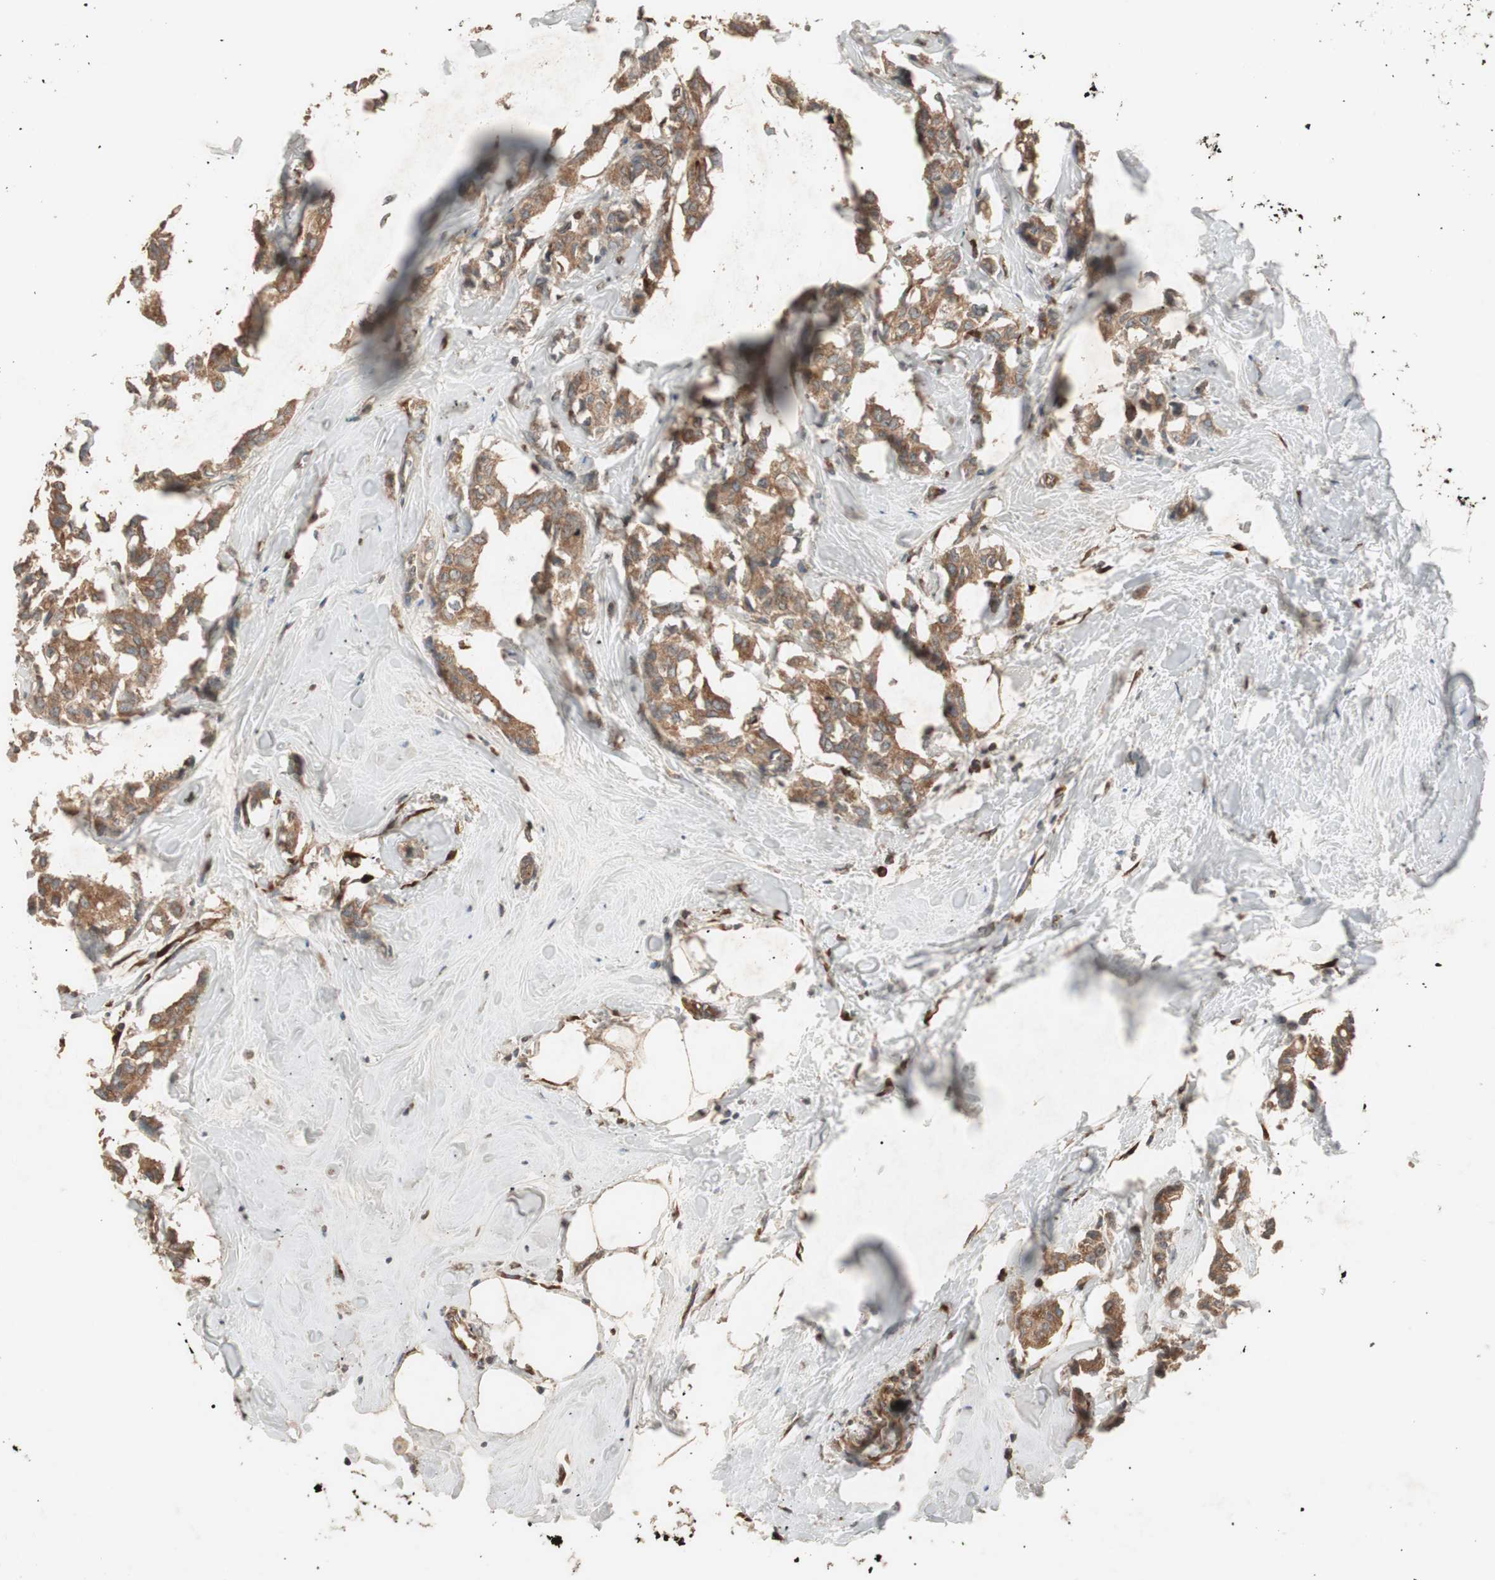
{"staining": {"intensity": "moderate", "quantity": ">75%", "location": "cytoplasmic/membranous"}, "tissue": "breast cancer", "cell_type": "Tumor cells", "image_type": "cancer", "snomed": [{"axis": "morphology", "description": "Duct carcinoma"}, {"axis": "topography", "description": "Breast"}], "caption": "This histopathology image displays immunohistochemistry (IHC) staining of breast invasive ductal carcinoma, with medium moderate cytoplasmic/membranous positivity in about >75% of tumor cells.", "gene": "LZTS1", "patient": {"sex": "female", "age": 84}}